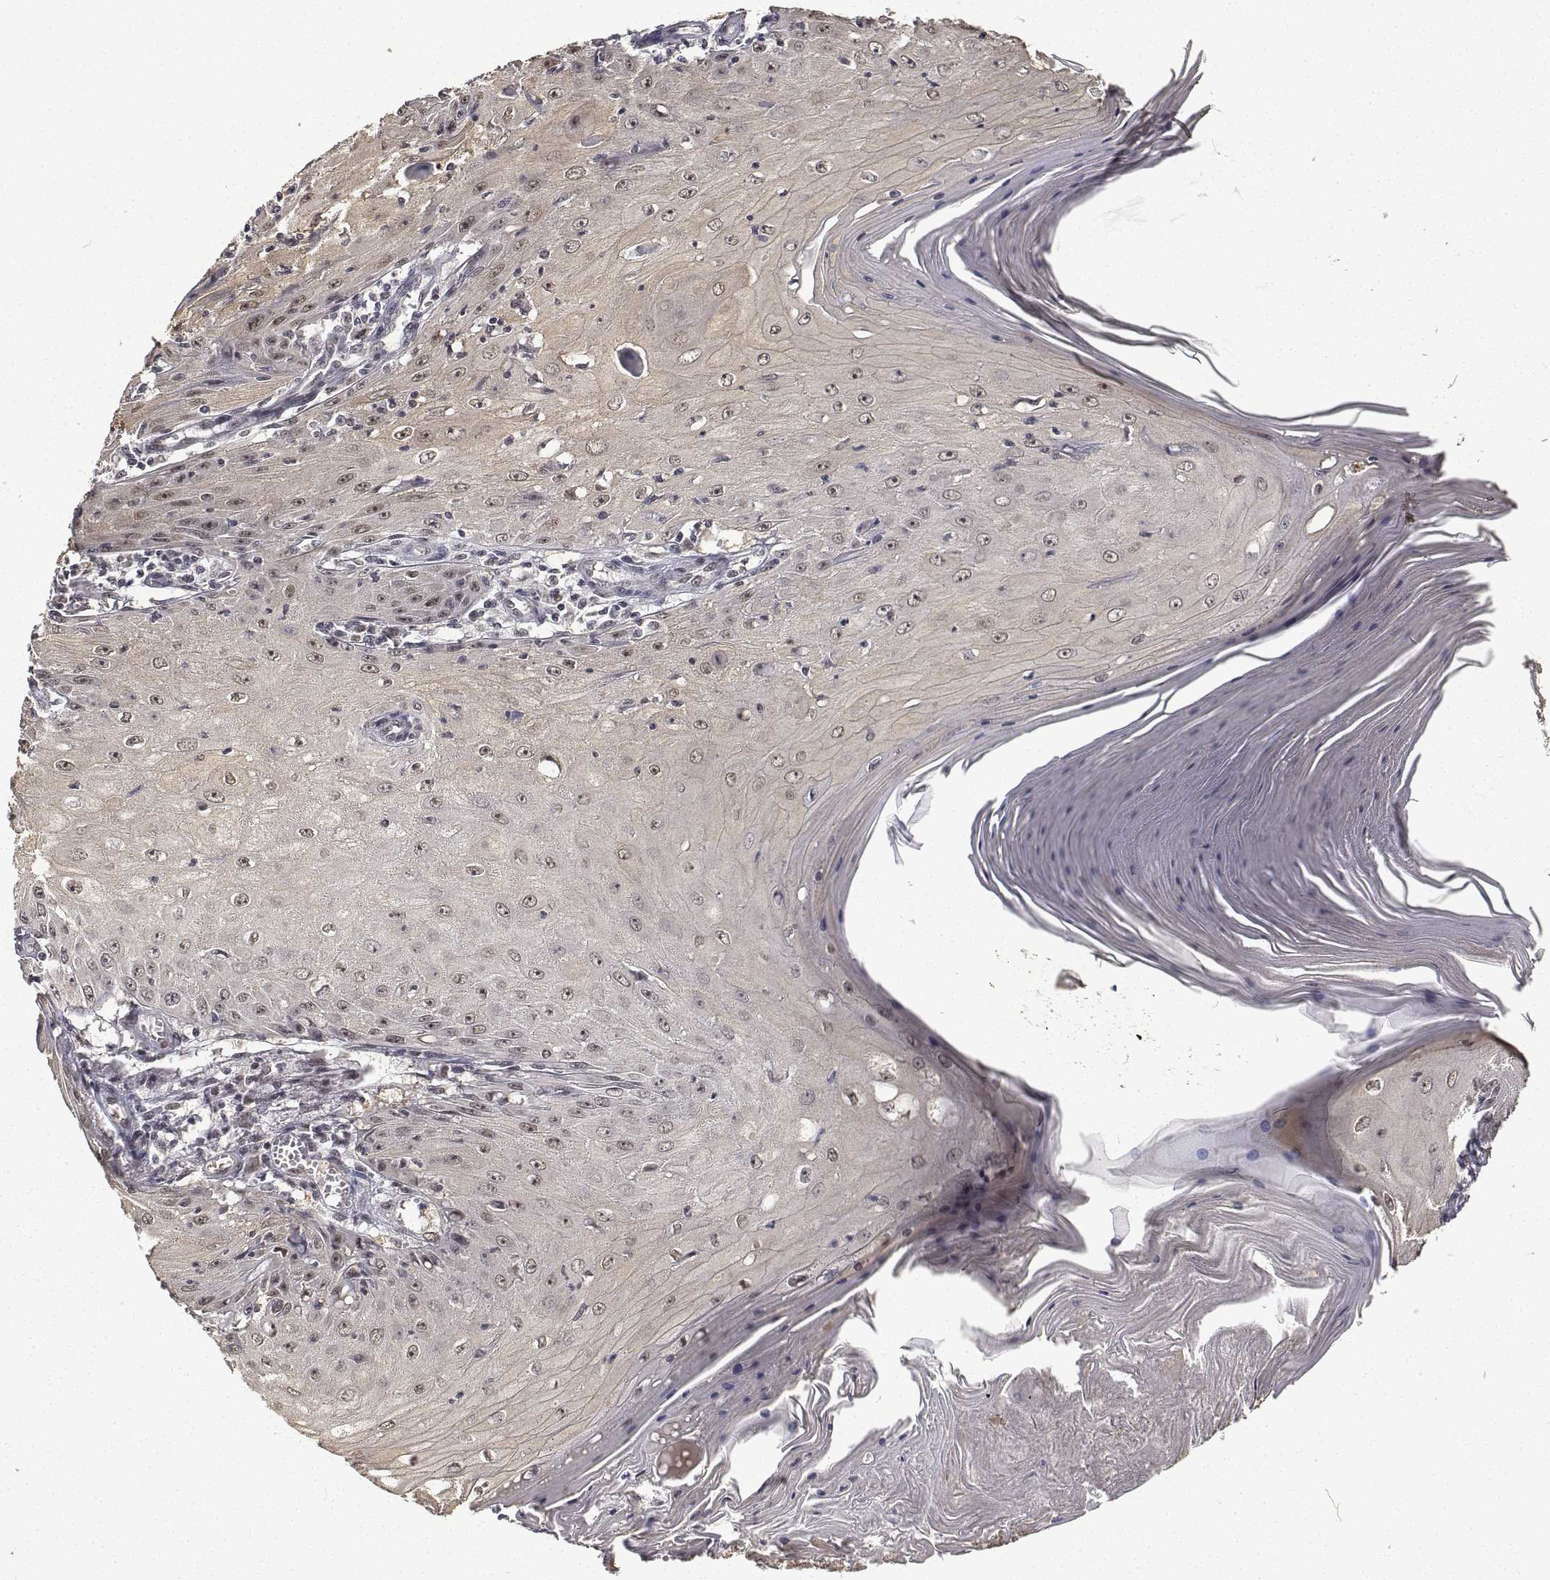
{"staining": {"intensity": "moderate", "quantity": "25%-75%", "location": "nuclear"}, "tissue": "skin cancer", "cell_type": "Tumor cells", "image_type": "cancer", "snomed": [{"axis": "morphology", "description": "Squamous cell carcinoma, NOS"}, {"axis": "topography", "description": "Skin"}], "caption": "Squamous cell carcinoma (skin) stained for a protein displays moderate nuclear positivity in tumor cells. The protein of interest is shown in brown color, while the nuclei are stained blue.", "gene": "ATRX", "patient": {"sex": "female", "age": 73}}